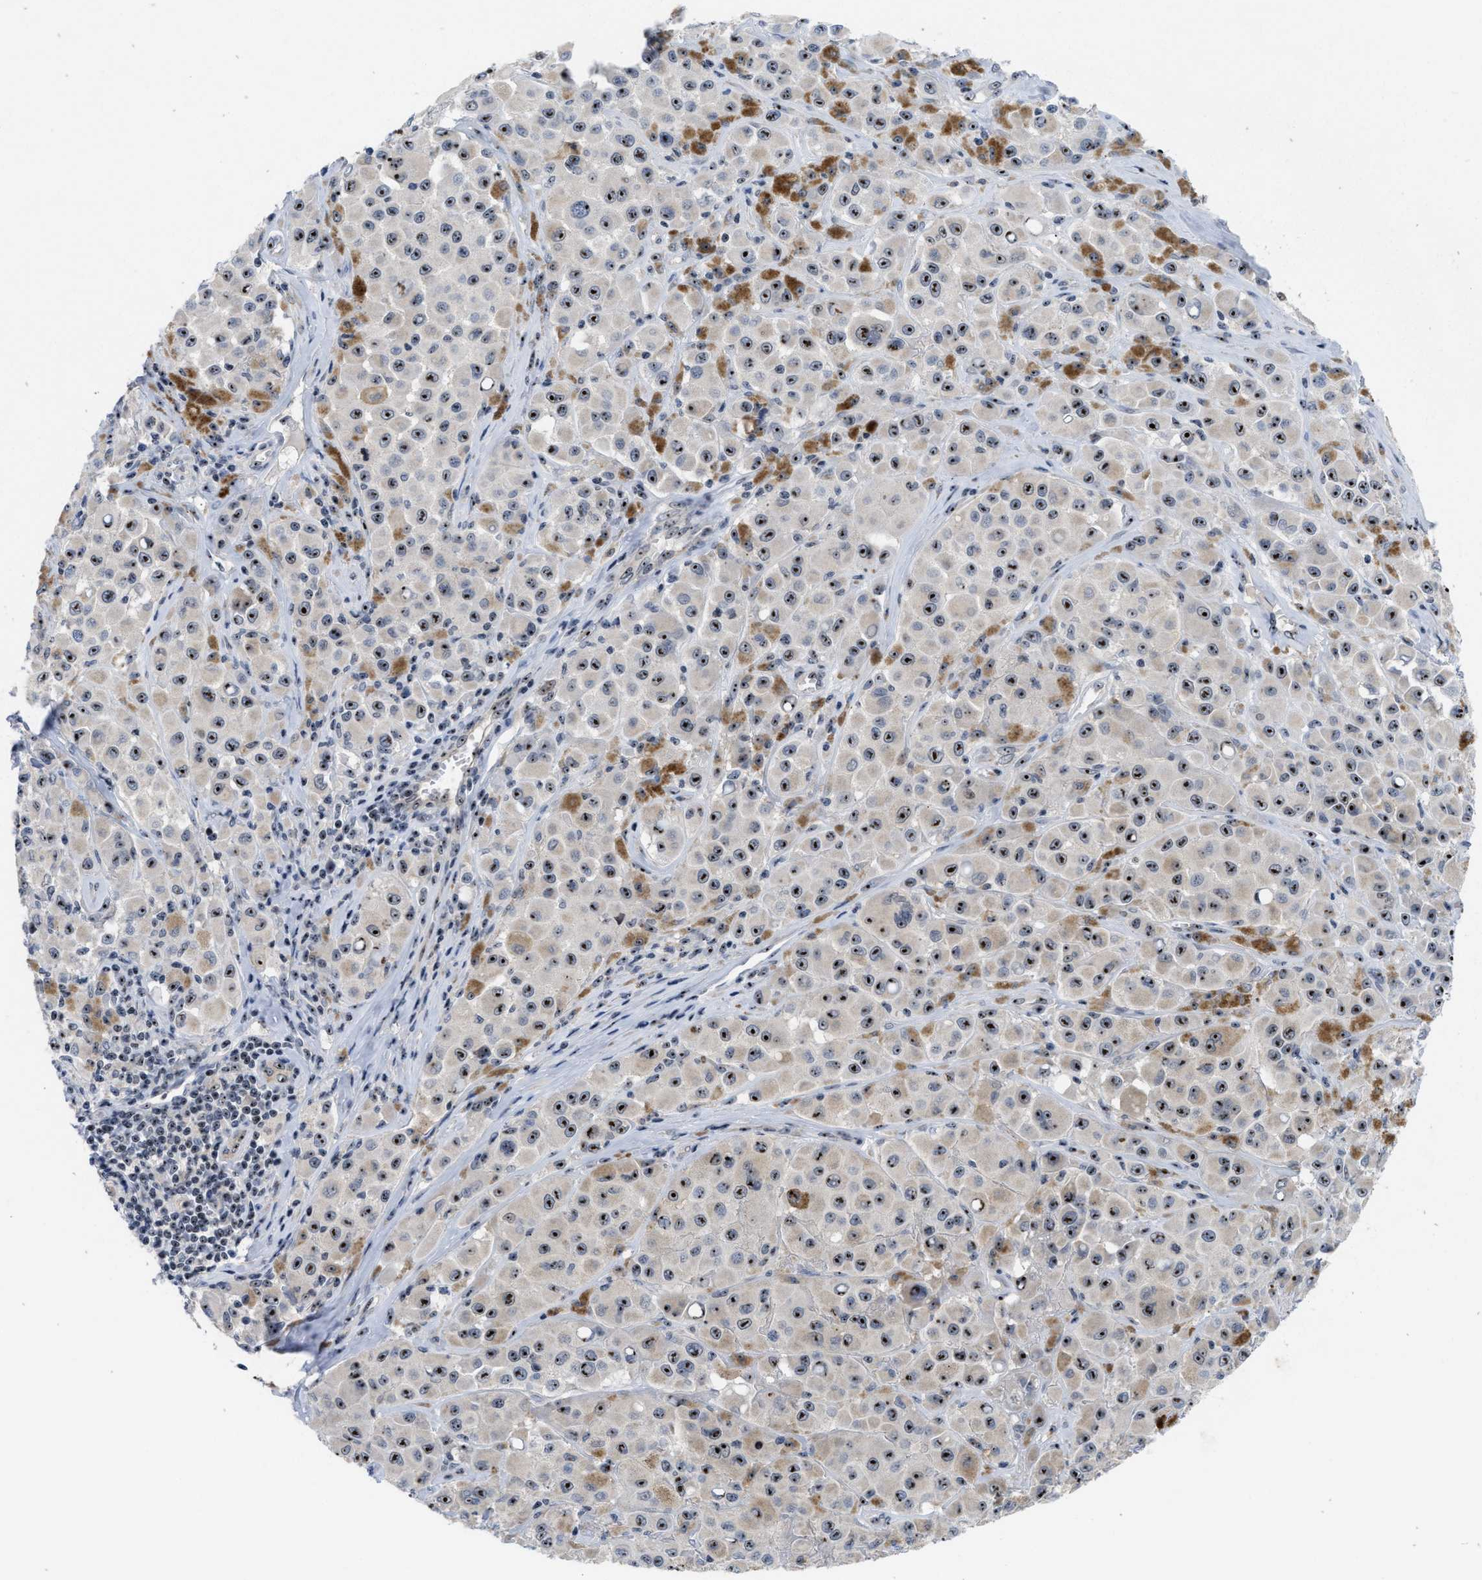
{"staining": {"intensity": "moderate", "quantity": ">75%", "location": "nuclear"}, "tissue": "melanoma", "cell_type": "Tumor cells", "image_type": "cancer", "snomed": [{"axis": "morphology", "description": "Malignant melanoma, NOS"}, {"axis": "topography", "description": "Skin"}], "caption": "Immunohistochemistry image of neoplastic tissue: melanoma stained using immunohistochemistry (IHC) exhibits medium levels of moderate protein expression localized specifically in the nuclear of tumor cells, appearing as a nuclear brown color.", "gene": "NOP58", "patient": {"sex": "male", "age": 84}}